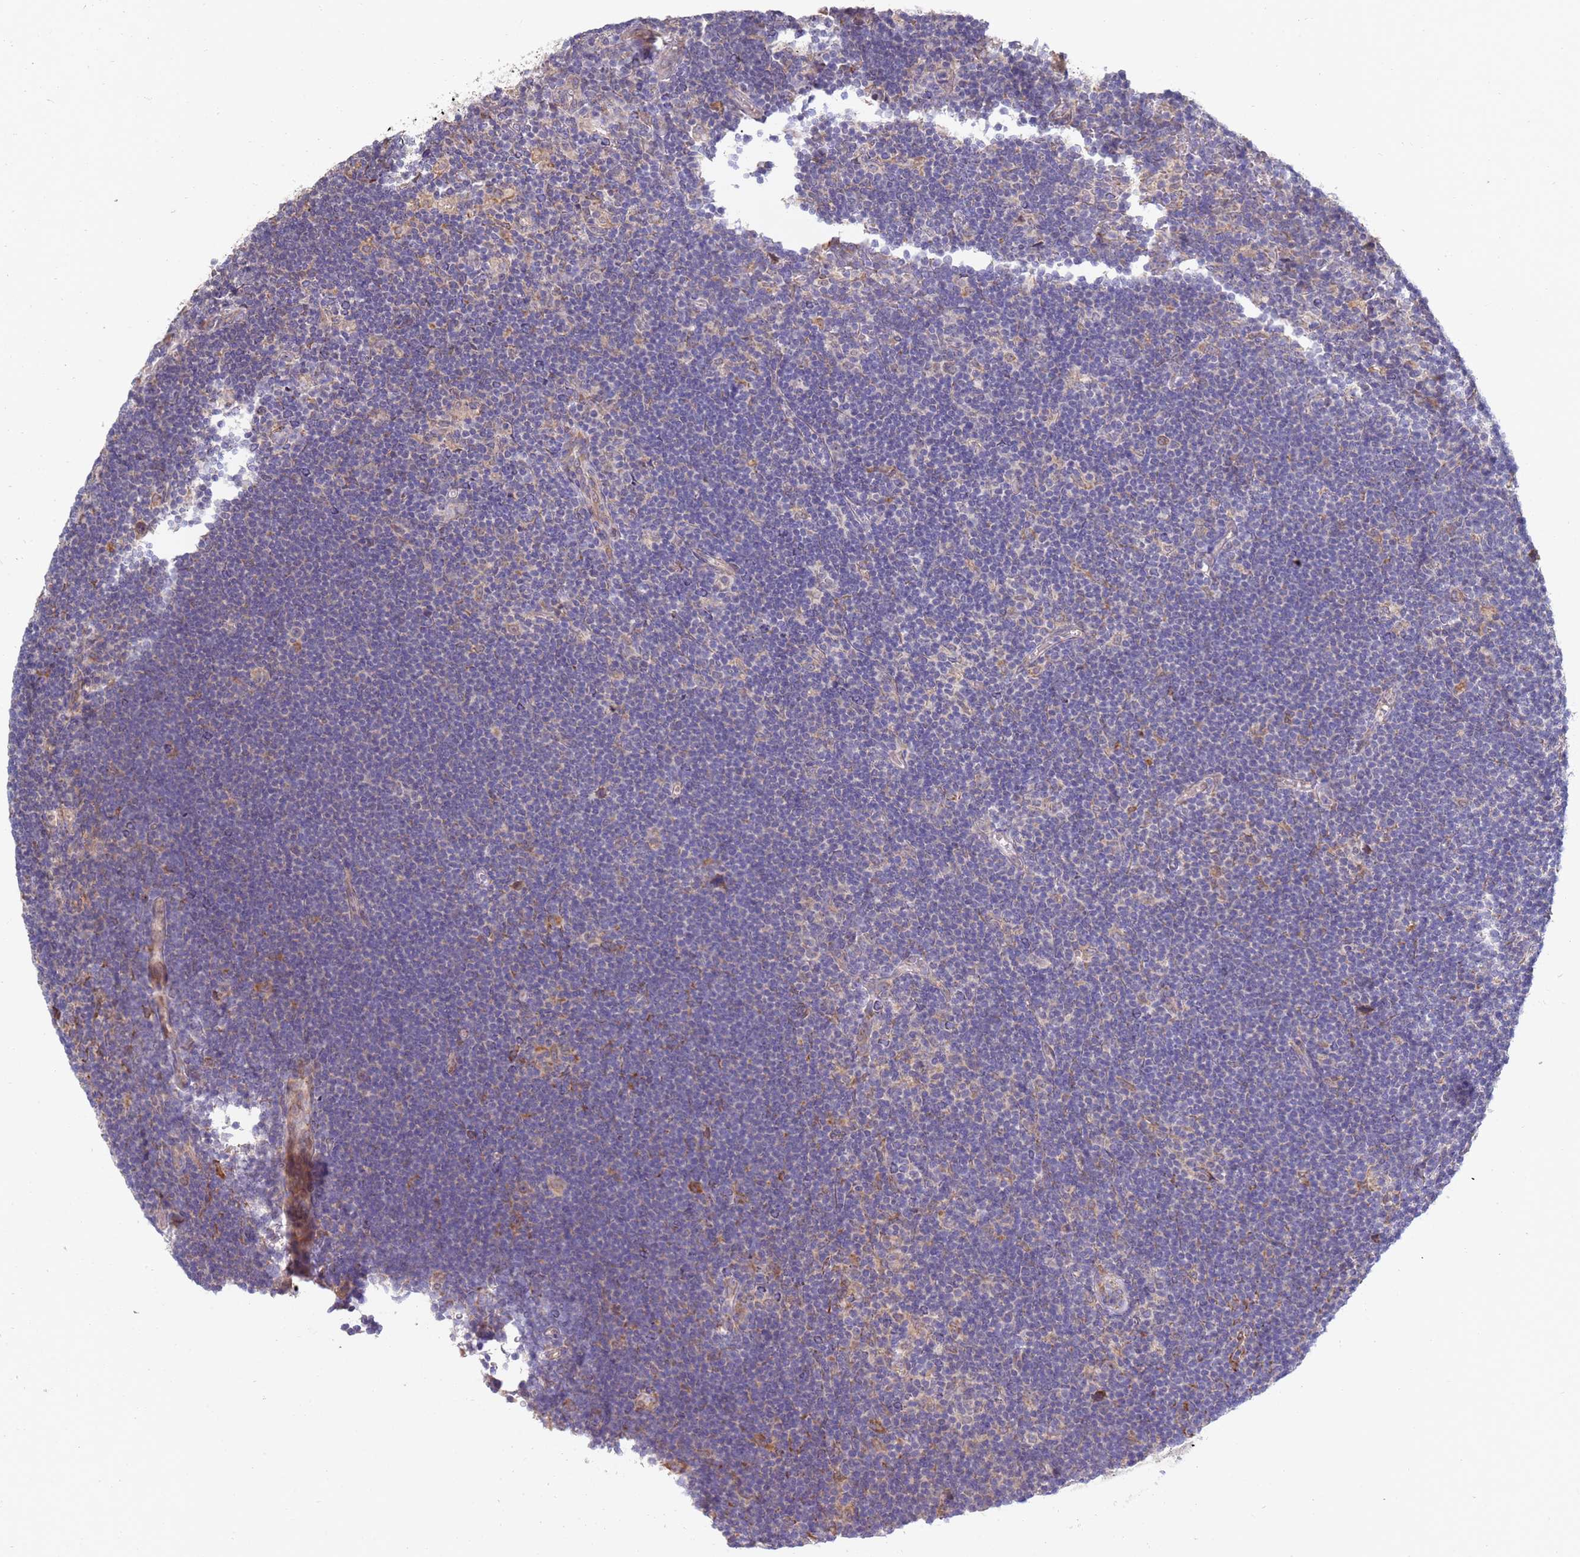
{"staining": {"intensity": "weak", "quantity": "25%-75%", "location": "cytoplasmic/membranous"}, "tissue": "lymphoma", "cell_type": "Tumor cells", "image_type": "cancer", "snomed": [{"axis": "morphology", "description": "Hodgkin's disease, NOS"}, {"axis": "topography", "description": "Lymph node"}], "caption": "Hodgkin's disease was stained to show a protein in brown. There is low levels of weak cytoplasmic/membranous staining in about 25%-75% of tumor cells.", "gene": "VRK2", "patient": {"sex": "female", "age": 57}}